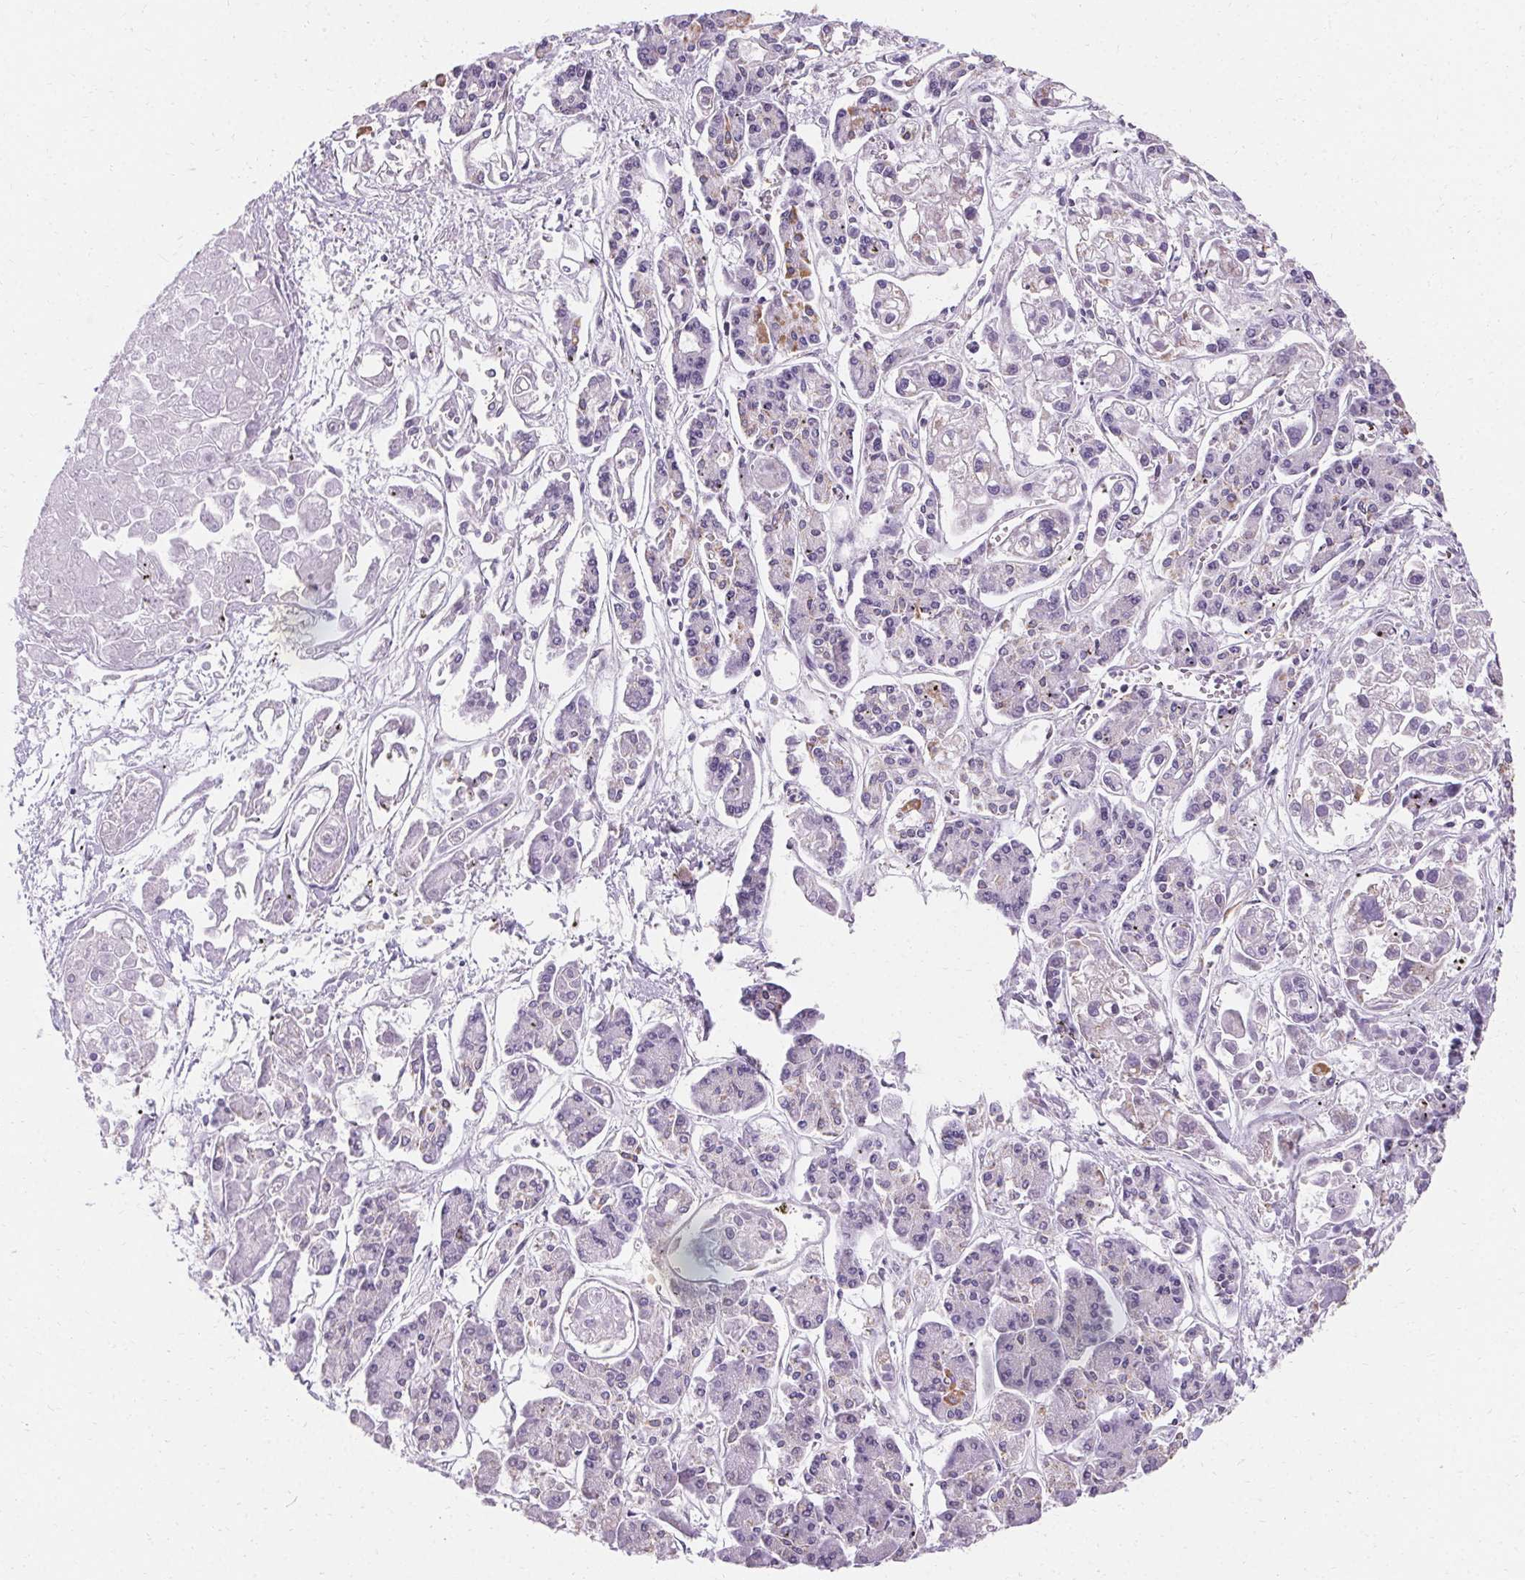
{"staining": {"intensity": "negative", "quantity": "none", "location": "none"}, "tissue": "pancreatic cancer", "cell_type": "Tumor cells", "image_type": "cancer", "snomed": [{"axis": "morphology", "description": "Adenocarcinoma, NOS"}, {"axis": "topography", "description": "Pancreas"}], "caption": "Immunohistochemistry micrograph of neoplastic tissue: adenocarcinoma (pancreatic) stained with DAB exhibits no significant protein expression in tumor cells.", "gene": "ASGR2", "patient": {"sex": "male", "age": 85}}